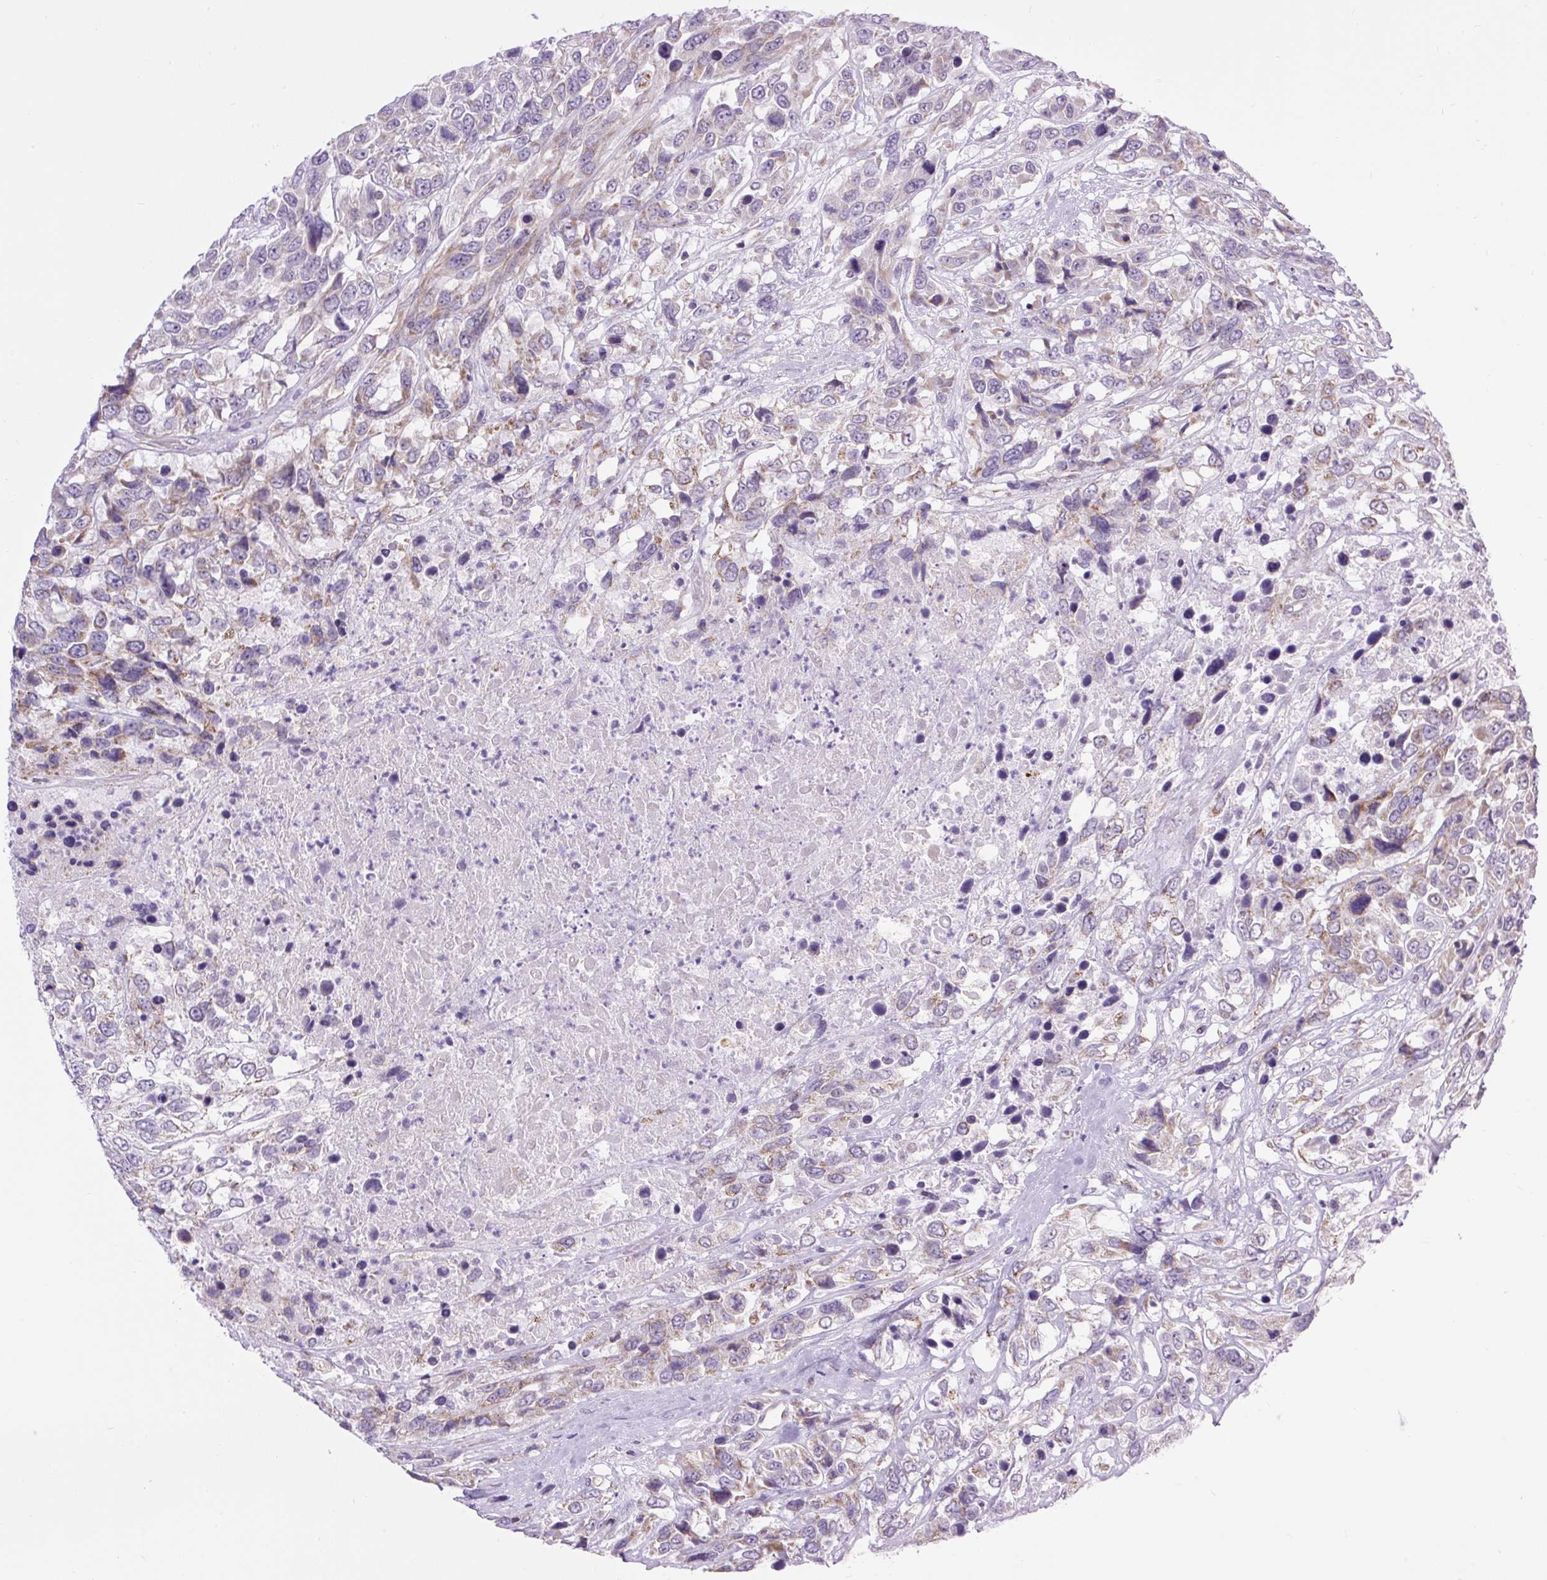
{"staining": {"intensity": "weak", "quantity": "25%-75%", "location": "cytoplasmic/membranous"}, "tissue": "urothelial cancer", "cell_type": "Tumor cells", "image_type": "cancer", "snomed": [{"axis": "morphology", "description": "Urothelial carcinoma, High grade"}, {"axis": "topography", "description": "Urinary bladder"}], "caption": "Urothelial carcinoma (high-grade) stained for a protein shows weak cytoplasmic/membranous positivity in tumor cells.", "gene": "RNASE10", "patient": {"sex": "female", "age": 70}}